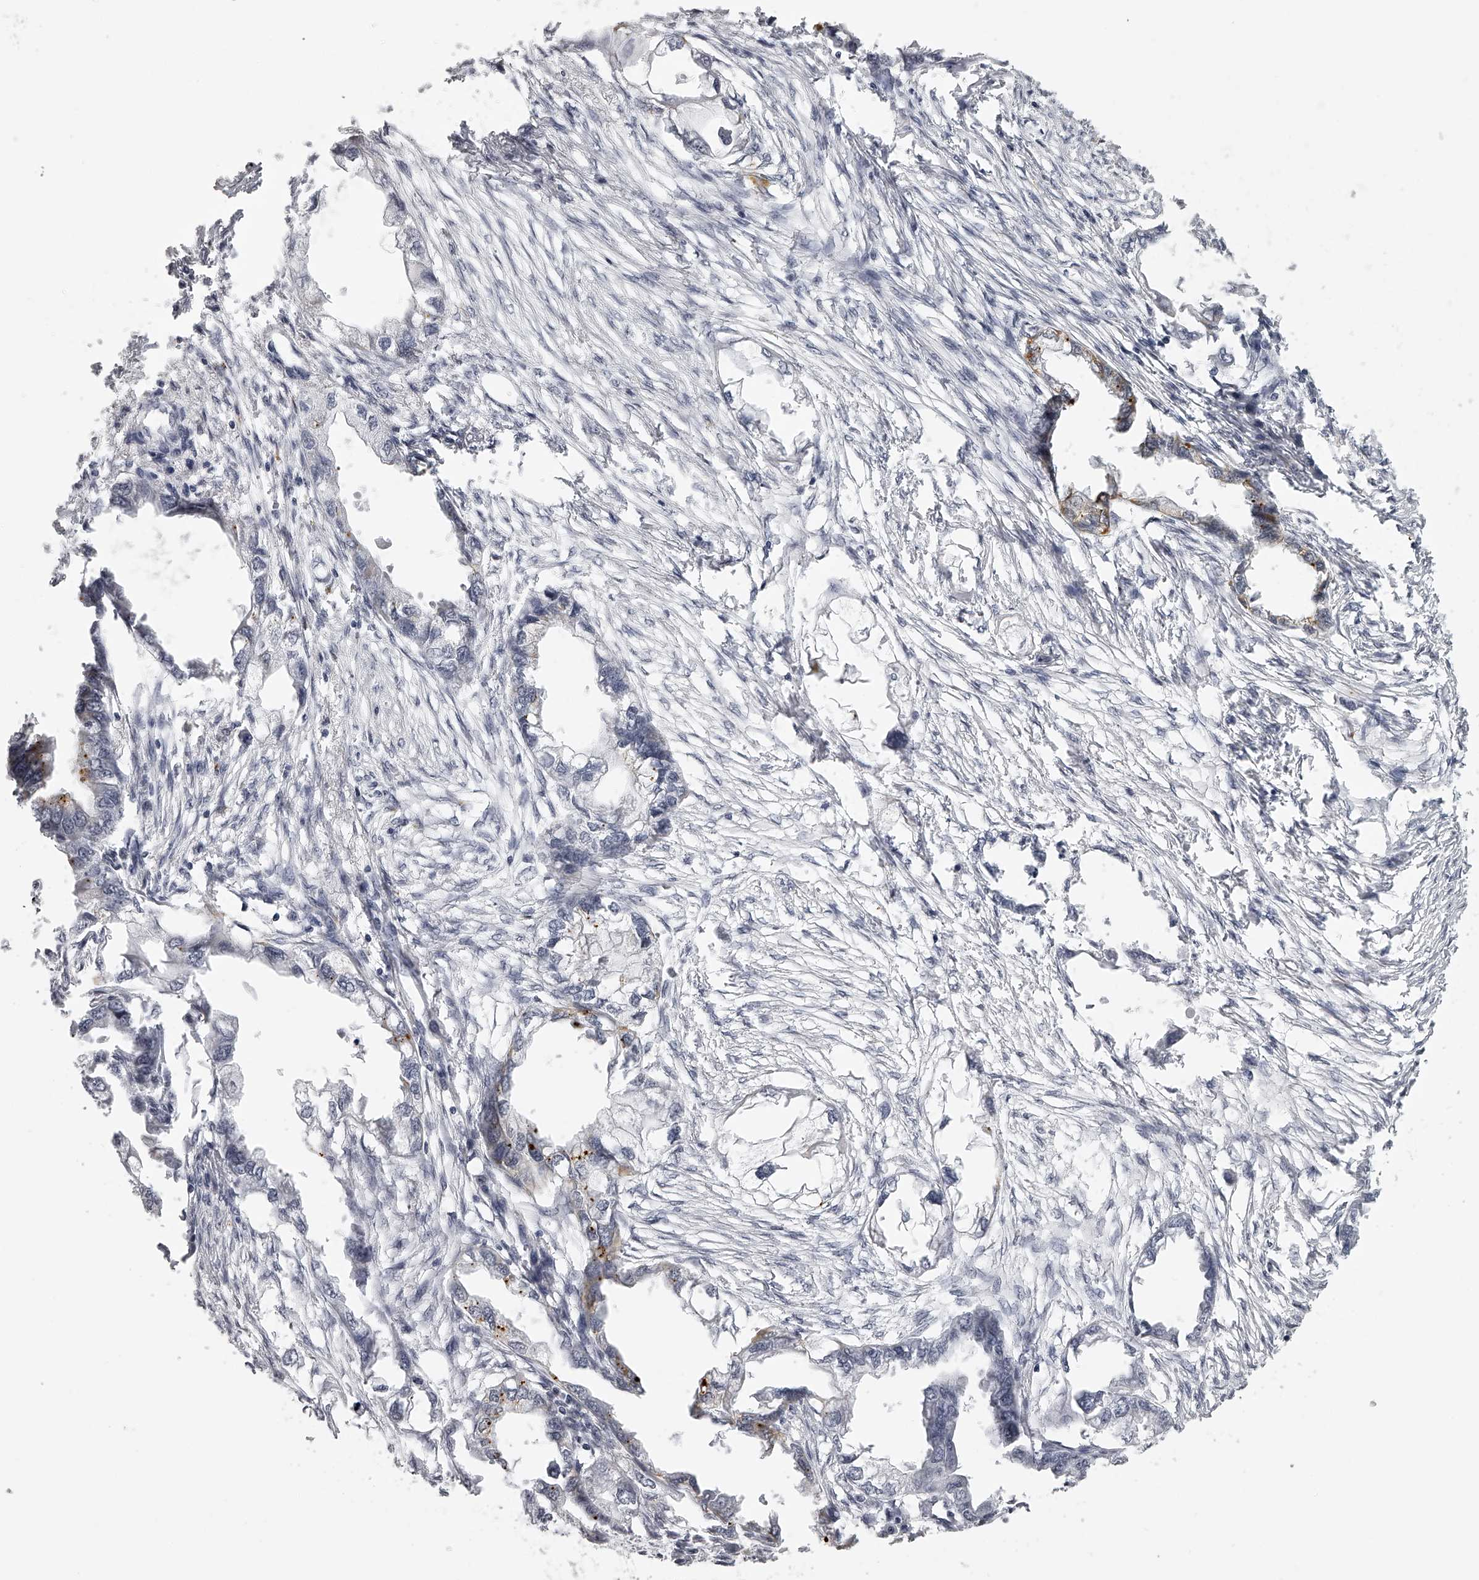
{"staining": {"intensity": "weak", "quantity": "<25%", "location": "cytoplasmic/membranous"}, "tissue": "endometrial cancer", "cell_type": "Tumor cells", "image_type": "cancer", "snomed": [{"axis": "morphology", "description": "Adenocarcinoma, NOS"}, {"axis": "morphology", "description": "Adenocarcinoma, metastatic, NOS"}, {"axis": "topography", "description": "Adipose tissue"}, {"axis": "topography", "description": "Endometrium"}], "caption": "An image of human endometrial metastatic adenocarcinoma is negative for staining in tumor cells.", "gene": "RNF220", "patient": {"sex": "female", "age": 67}}